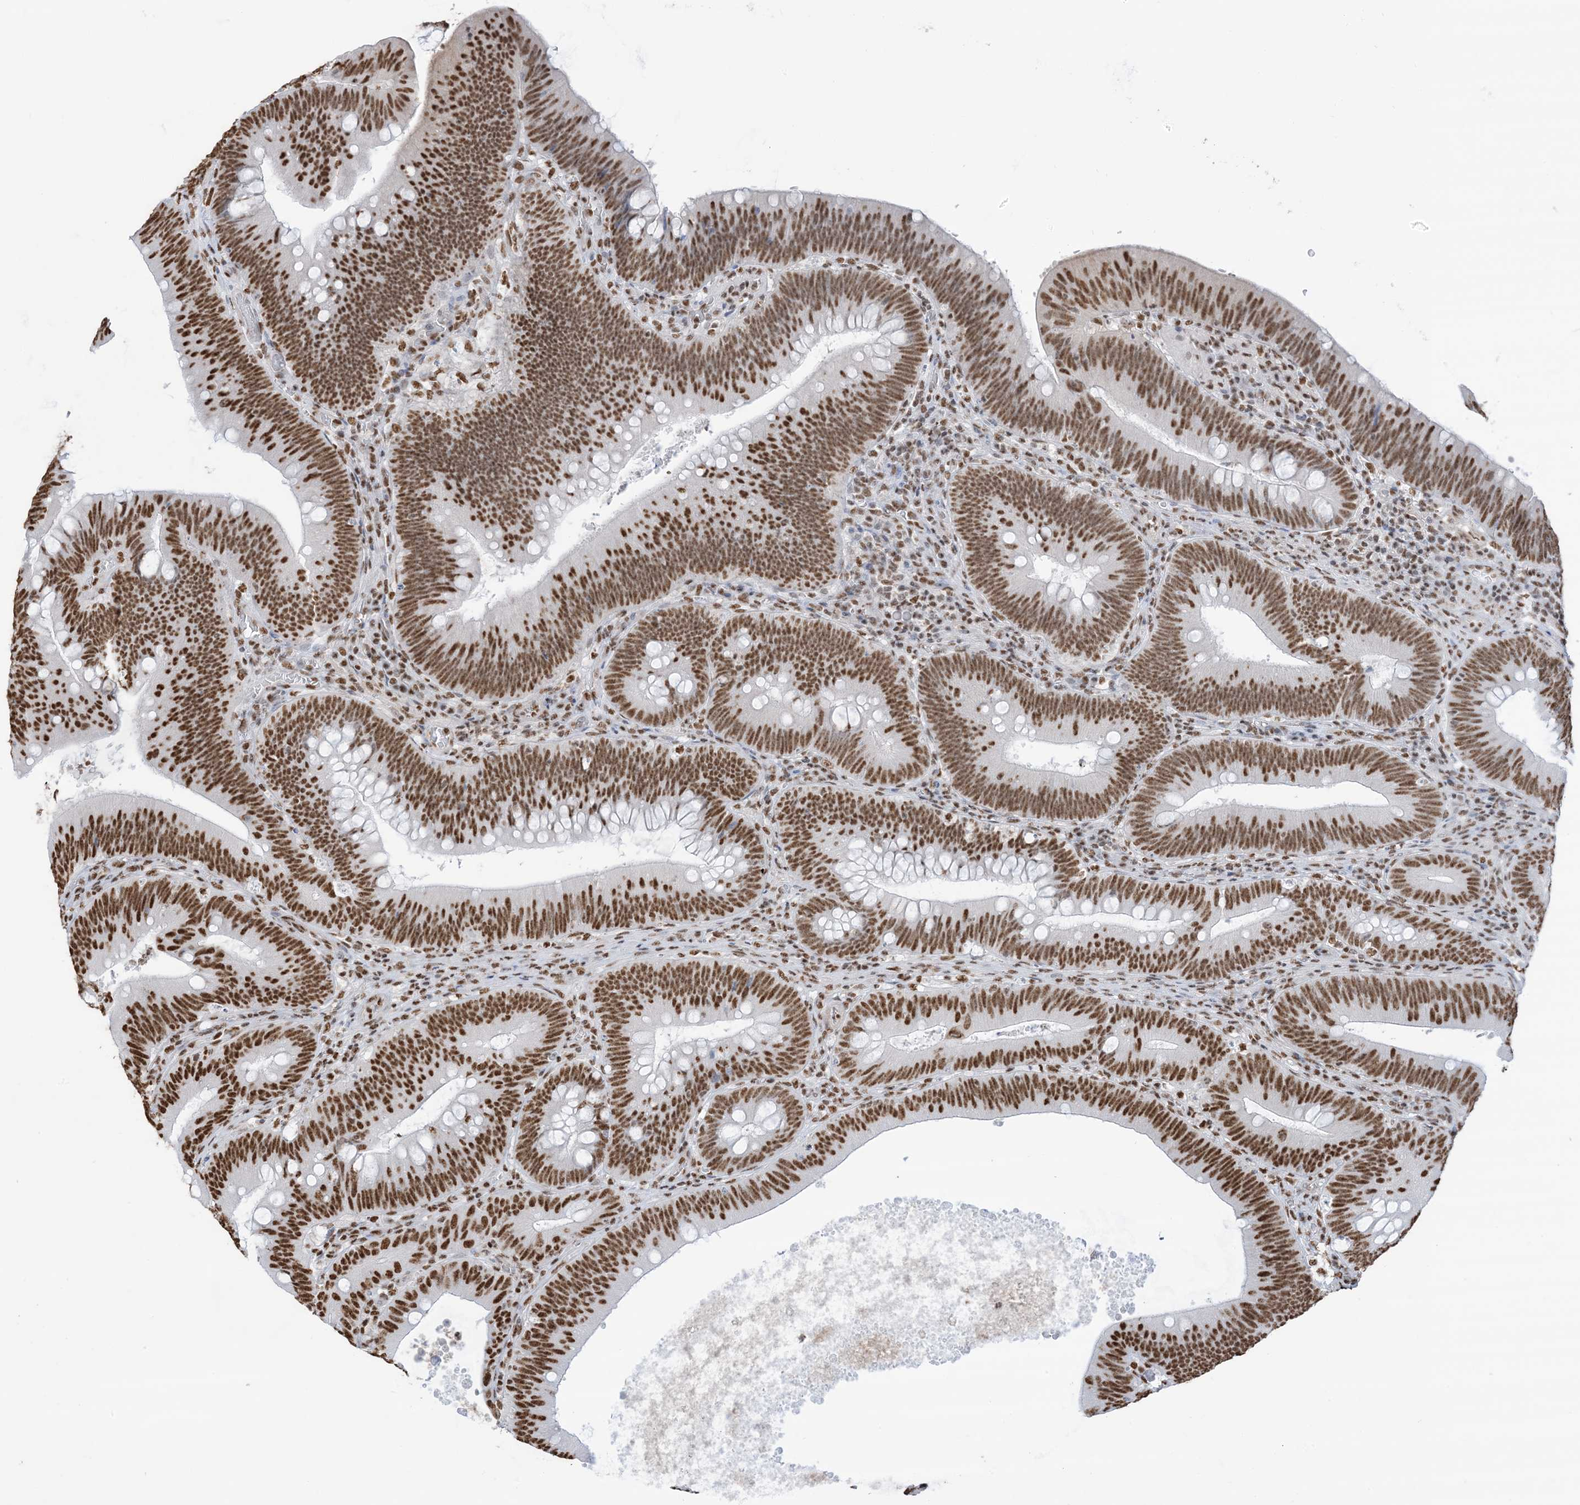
{"staining": {"intensity": "strong", "quantity": ">75%", "location": "nuclear"}, "tissue": "colorectal cancer", "cell_type": "Tumor cells", "image_type": "cancer", "snomed": [{"axis": "morphology", "description": "Normal tissue, NOS"}, {"axis": "topography", "description": "Colon"}], "caption": "A brown stain labels strong nuclear positivity of a protein in human colorectal cancer tumor cells.", "gene": "ZNF792", "patient": {"sex": "female", "age": 82}}